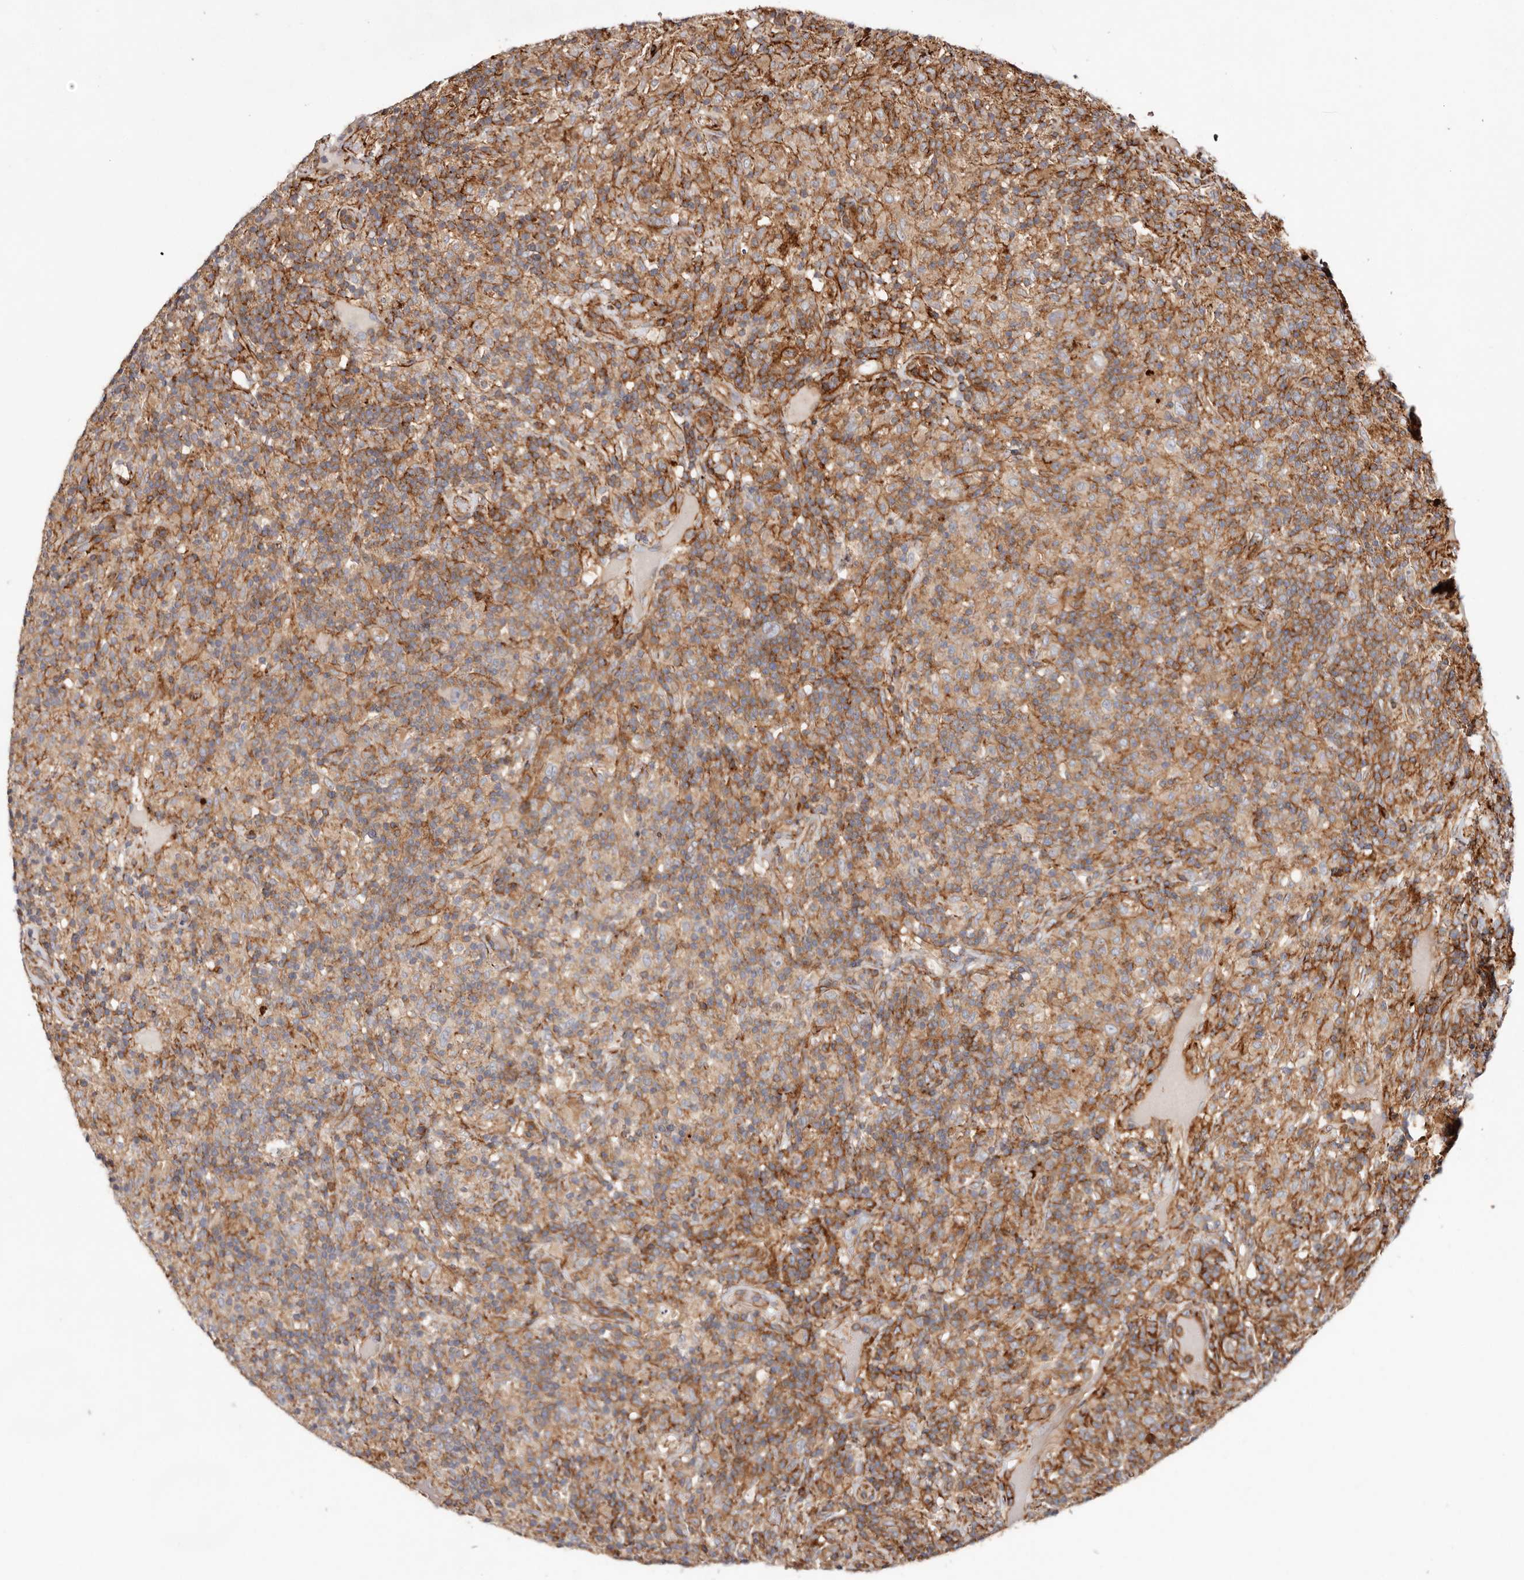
{"staining": {"intensity": "negative", "quantity": "none", "location": "none"}, "tissue": "lymphoma", "cell_type": "Tumor cells", "image_type": "cancer", "snomed": [{"axis": "morphology", "description": "Hodgkin's disease, NOS"}, {"axis": "topography", "description": "Lymph node"}], "caption": "Immunohistochemistry micrograph of neoplastic tissue: human Hodgkin's disease stained with DAB (3,3'-diaminobenzidine) demonstrates no significant protein expression in tumor cells.", "gene": "PTPN22", "patient": {"sex": "male", "age": 70}}